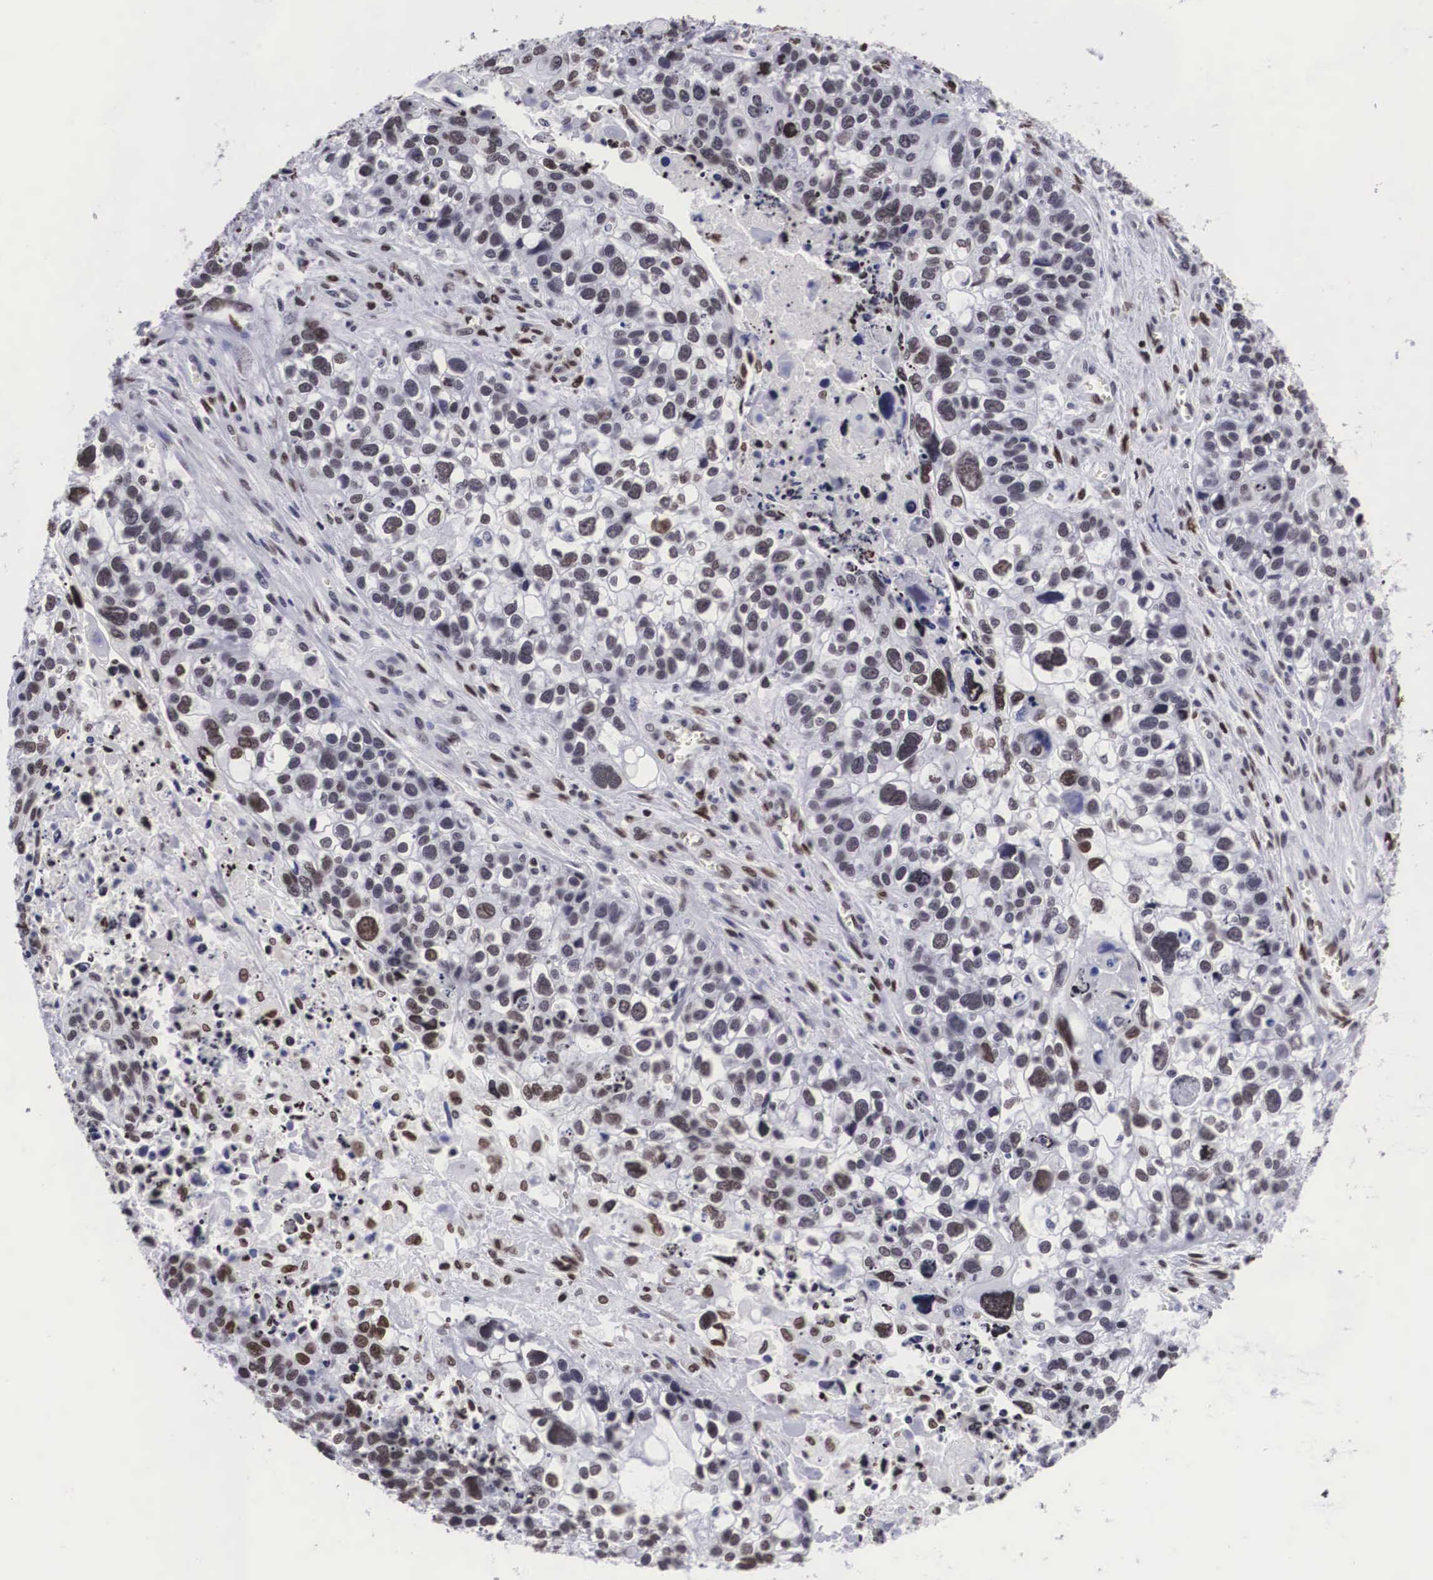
{"staining": {"intensity": "moderate", "quantity": ">75%", "location": "nuclear"}, "tissue": "lung cancer", "cell_type": "Tumor cells", "image_type": "cancer", "snomed": [{"axis": "morphology", "description": "Squamous cell carcinoma, NOS"}, {"axis": "topography", "description": "Lymph node"}, {"axis": "topography", "description": "Lung"}], "caption": "Lung cancer stained with a brown dye displays moderate nuclear positive expression in about >75% of tumor cells.", "gene": "MECP2", "patient": {"sex": "male", "age": 74}}